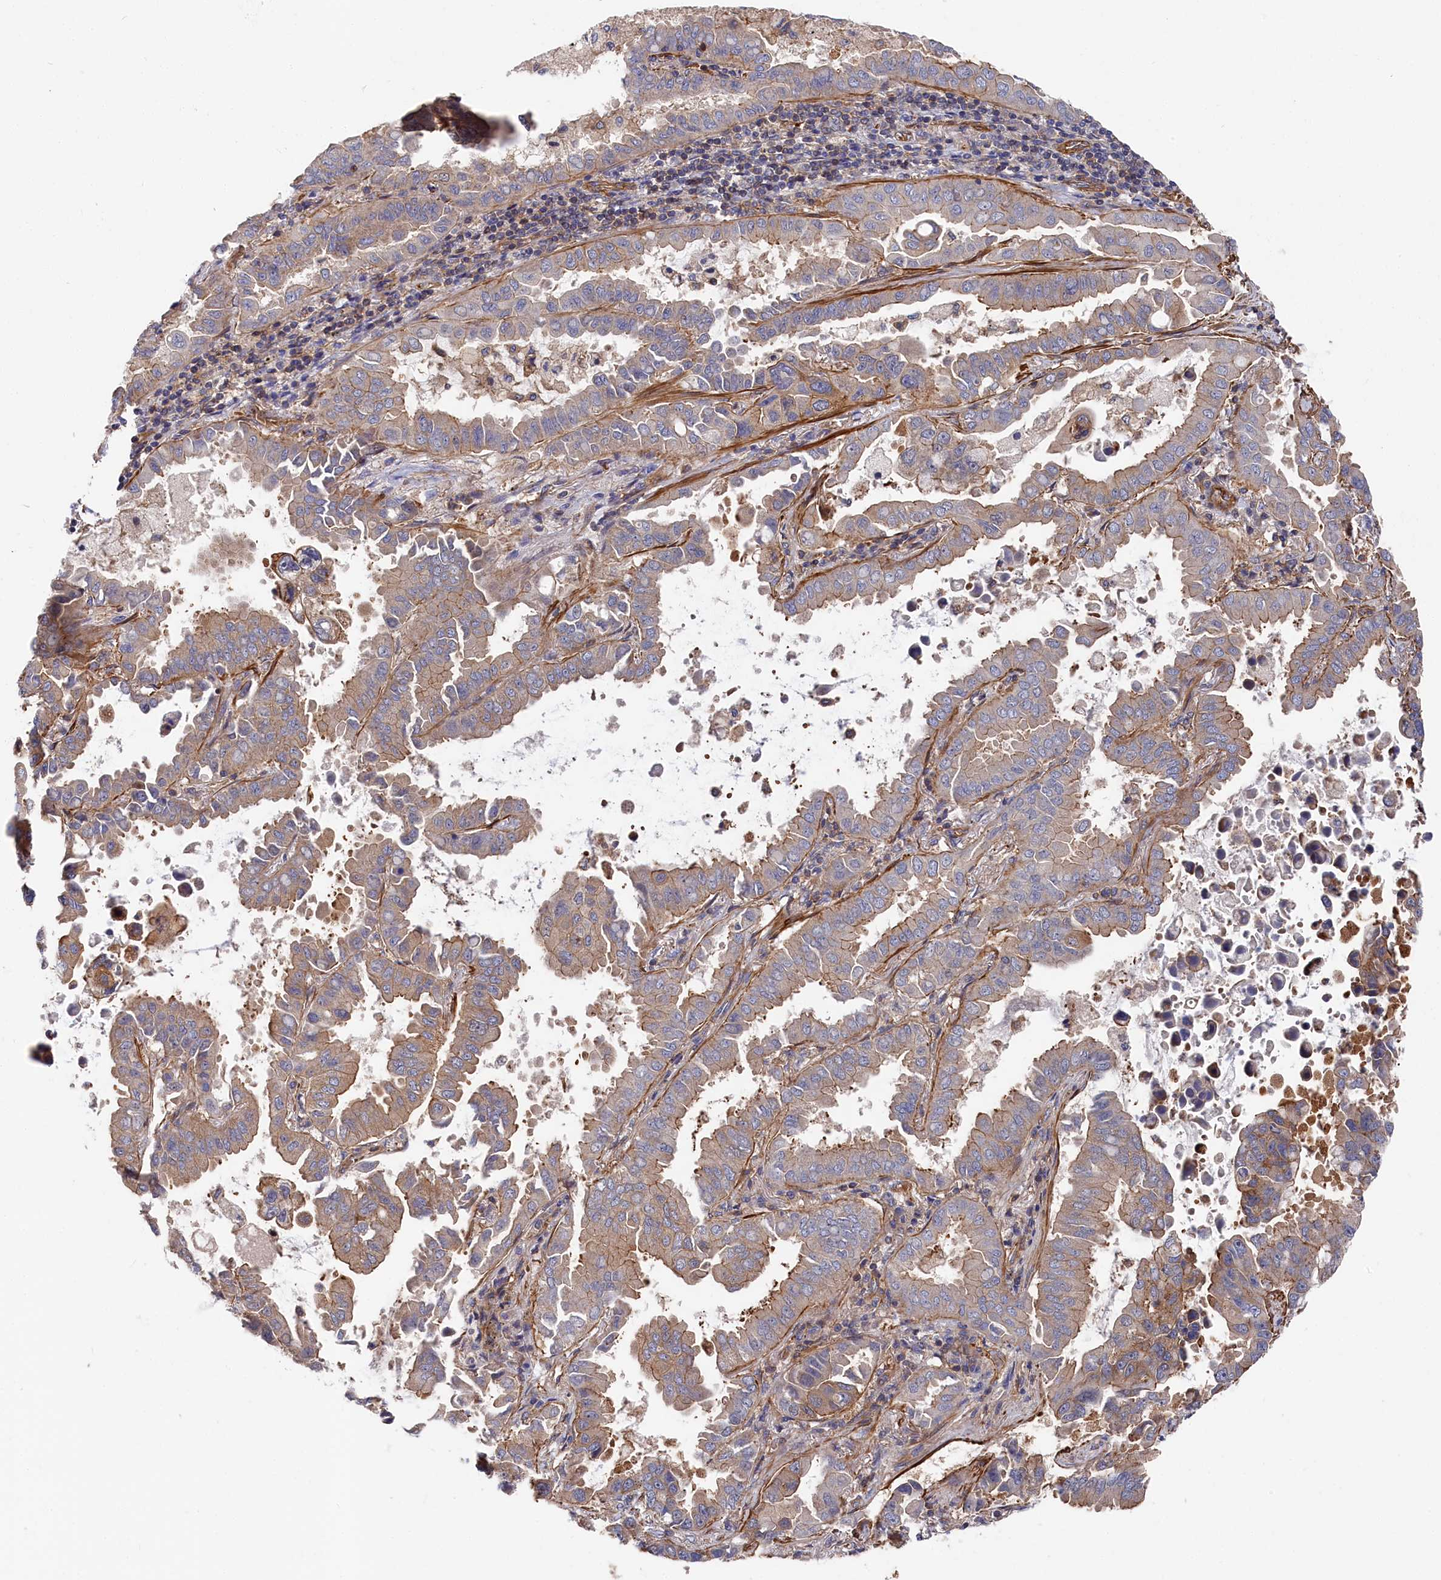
{"staining": {"intensity": "weak", "quantity": "25%-75%", "location": "cytoplasmic/membranous"}, "tissue": "lung cancer", "cell_type": "Tumor cells", "image_type": "cancer", "snomed": [{"axis": "morphology", "description": "Adenocarcinoma, NOS"}, {"axis": "topography", "description": "Lung"}], "caption": "This is an image of immunohistochemistry staining of lung cancer (adenocarcinoma), which shows weak positivity in the cytoplasmic/membranous of tumor cells.", "gene": "LDHD", "patient": {"sex": "male", "age": 64}}